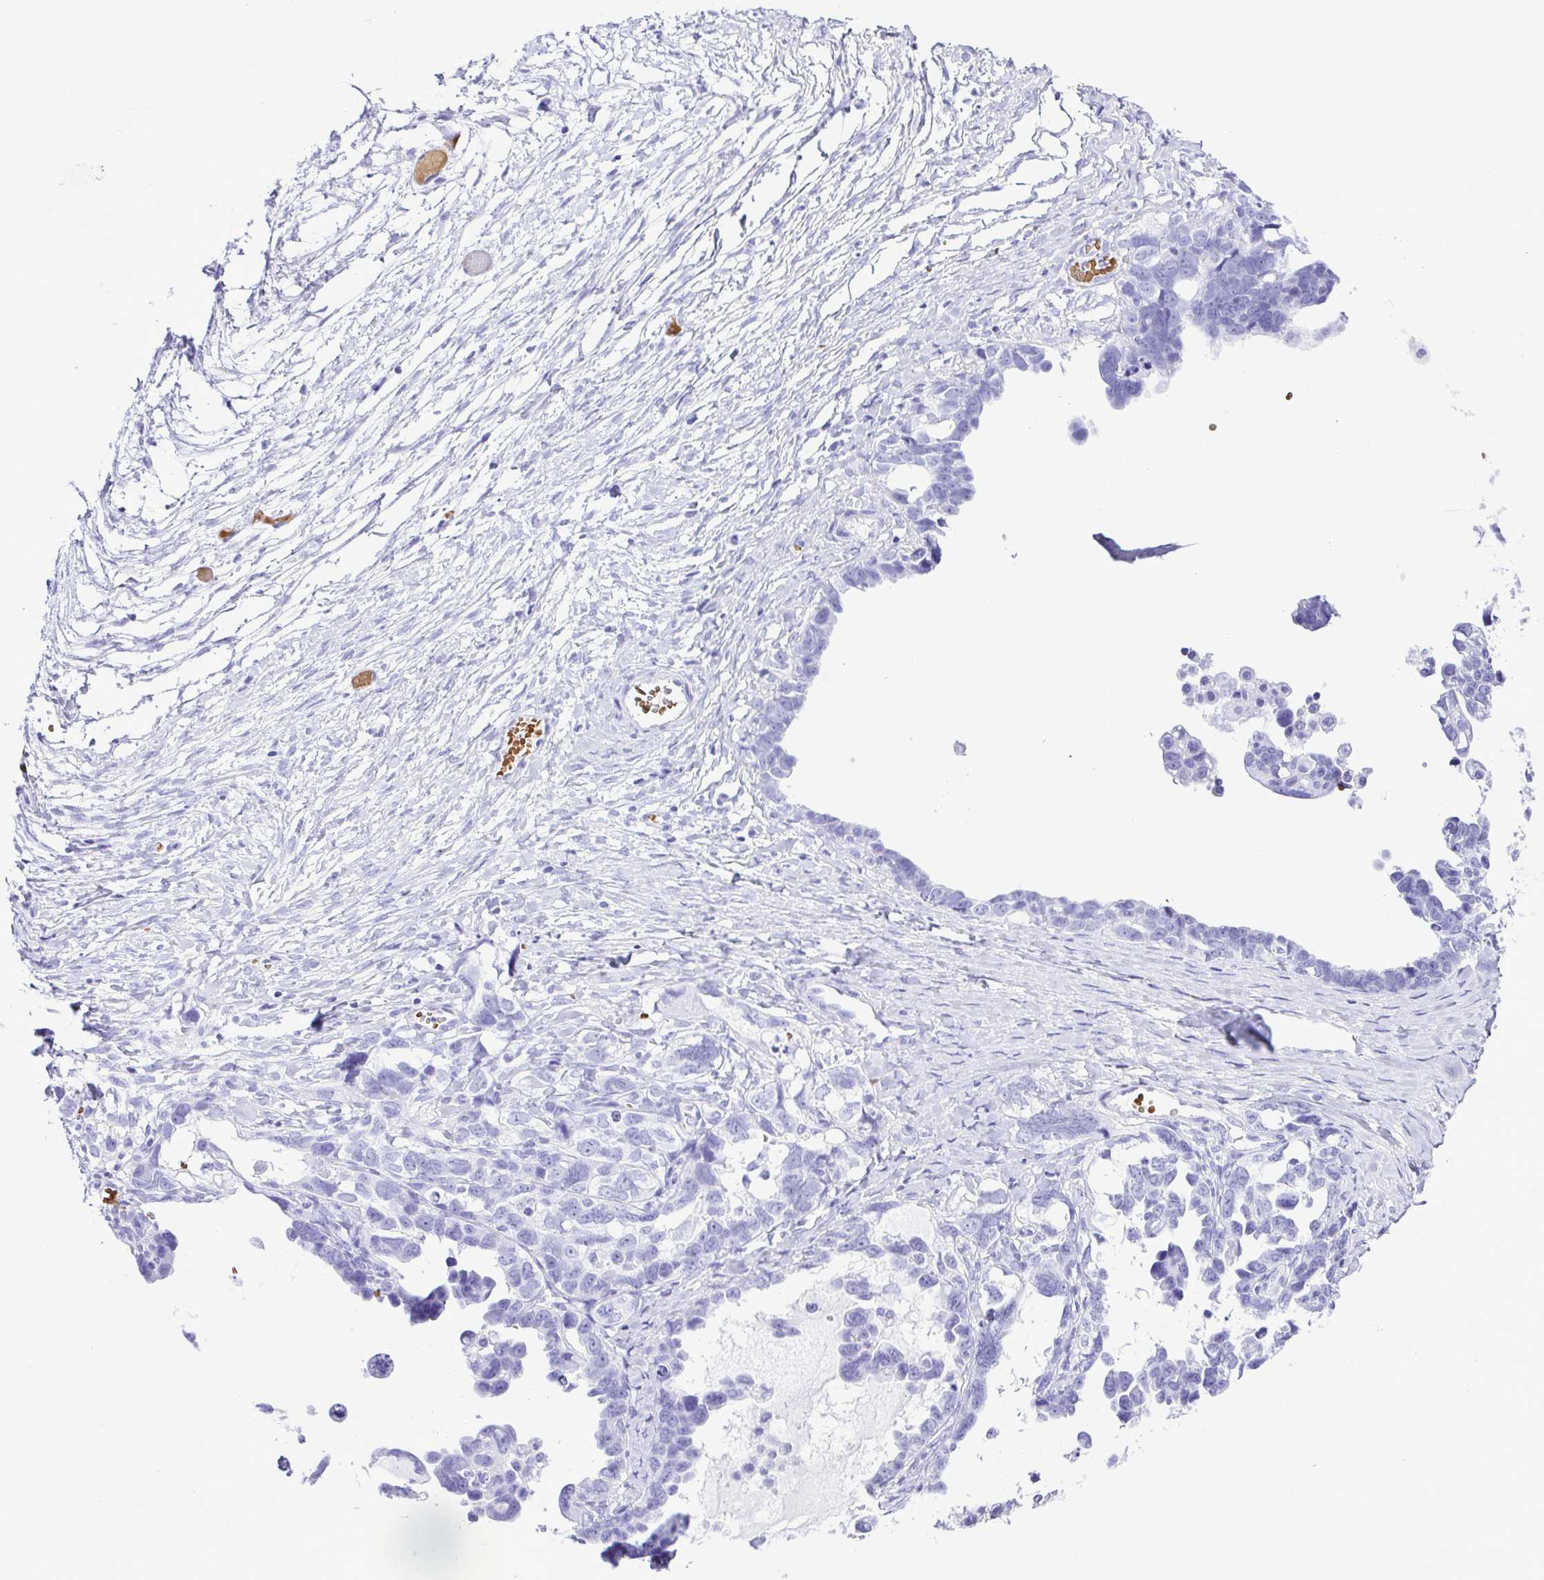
{"staining": {"intensity": "negative", "quantity": "none", "location": "none"}, "tissue": "ovarian cancer", "cell_type": "Tumor cells", "image_type": "cancer", "snomed": [{"axis": "morphology", "description": "Cystadenocarcinoma, serous, NOS"}, {"axis": "topography", "description": "Ovary"}], "caption": "The IHC micrograph has no significant positivity in tumor cells of serous cystadenocarcinoma (ovarian) tissue.", "gene": "SYT1", "patient": {"sex": "female", "age": 69}}